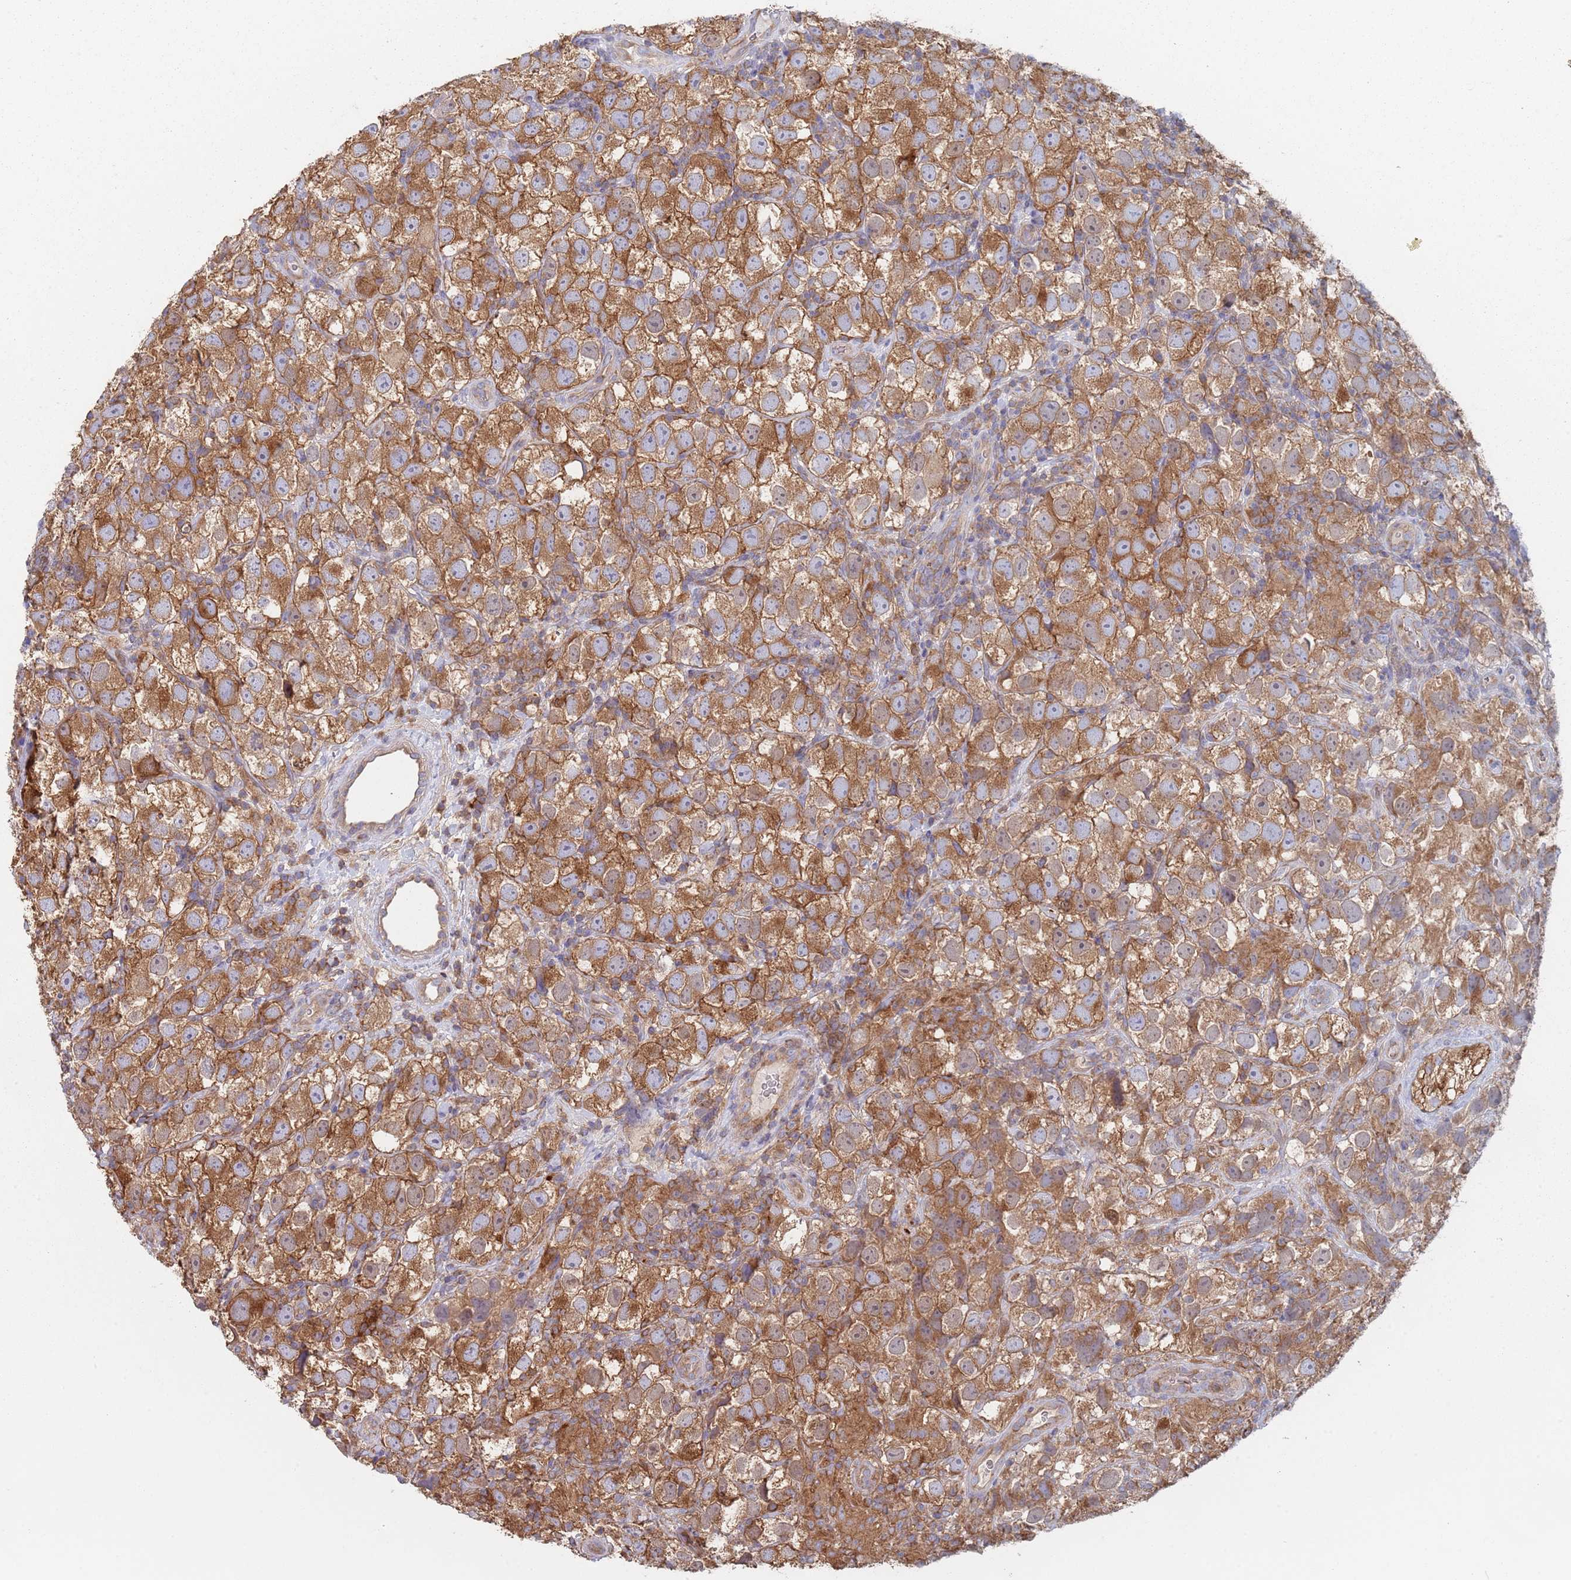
{"staining": {"intensity": "moderate", "quantity": ">75%", "location": "cytoplasmic/membranous"}, "tissue": "testis cancer", "cell_type": "Tumor cells", "image_type": "cancer", "snomed": [{"axis": "morphology", "description": "Seminoma, NOS"}, {"axis": "topography", "description": "Testis"}], "caption": "Human testis cancer (seminoma) stained with a protein marker demonstrates moderate staining in tumor cells.", "gene": "GDI2", "patient": {"sex": "male", "age": 26}}